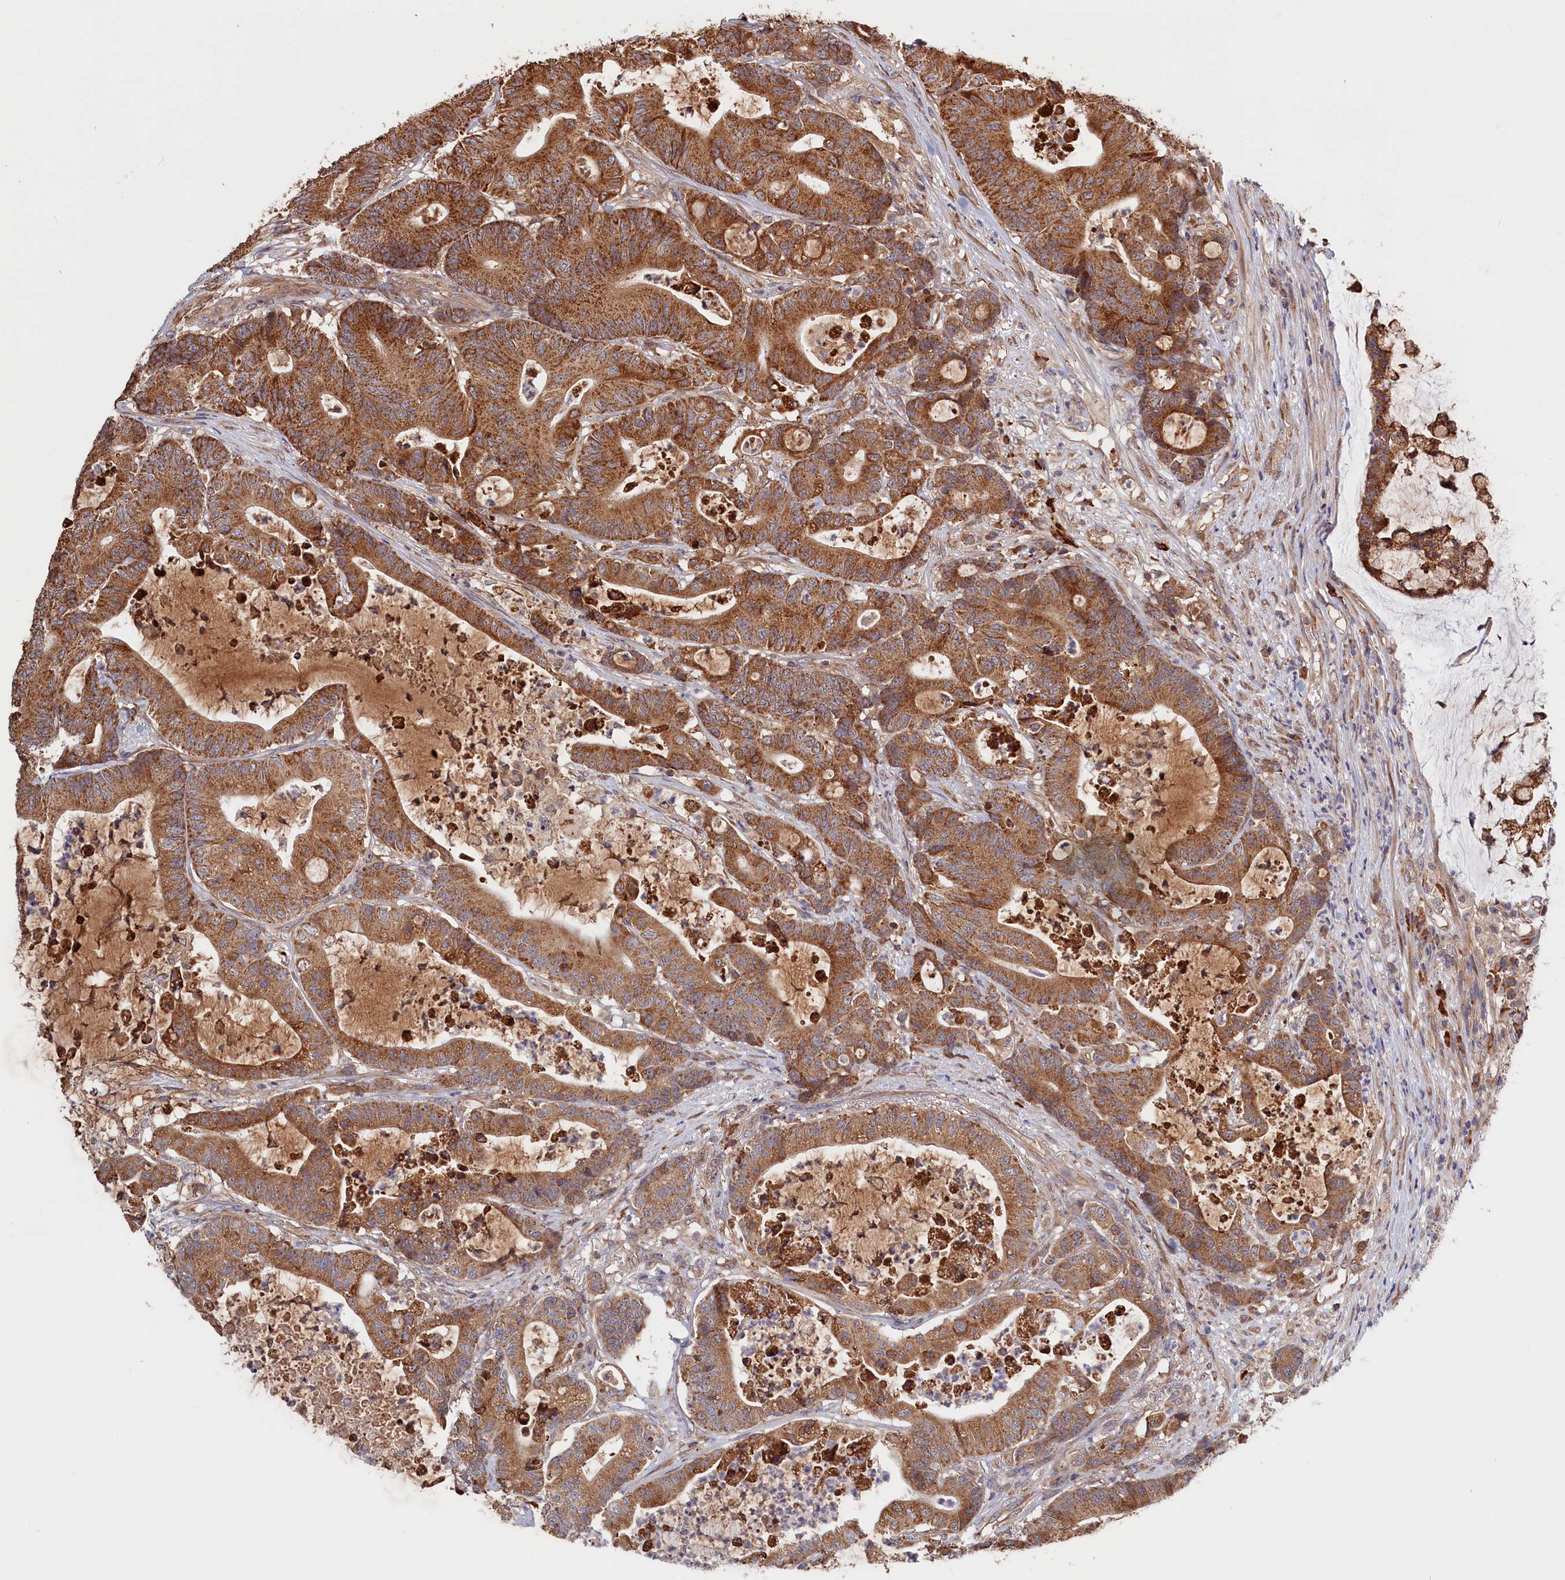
{"staining": {"intensity": "moderate", "quantity": ">75%", "location": "cytoplasmic/membranous"}, "tissue": "colorectal cancer", "cell_type": "Tumor cells", "image_type": "cancer", "snomed": [{"axis": "morphology", "description": "Adenocarcinoma, NOS"}, {"axis": "topography", "description": "Colon"}], "caption": "Approximately >75% of tumor cells in human colorectal cancer demonstrate moderate cytoplasmic/membranous protein staining as visualized by brown immunohistochemical staining.", "gene": "CEP44", "patient": {"sex": "female", "age": 84}}